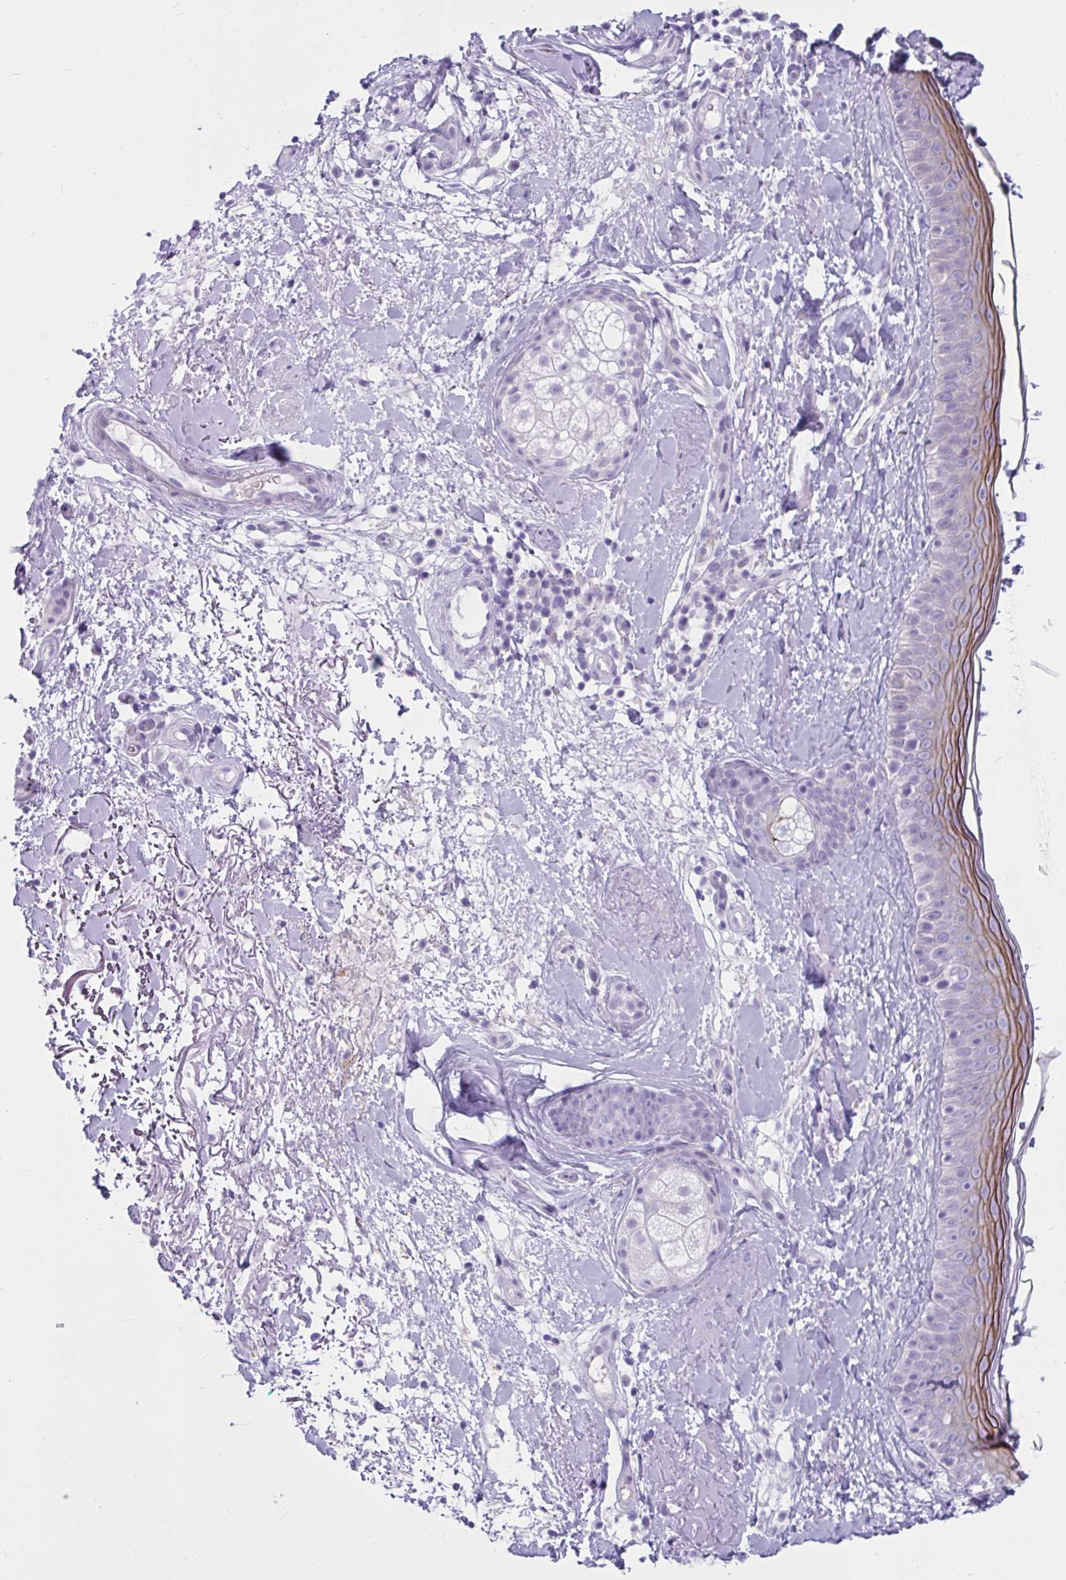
{"staining": {"intensity": "negative", "quantity": "none", "location": "none"}, "tissue": "skin", "cell_type": "Fibroblasts", "image_type": "normal", "snomed": [{"axis": "morphology", "description": "Normal tissue, NOS"}, {"axis": "topography", "description": "Skin"}], "caption": "Protein analysis of benign skin demonstrates no significant positivity in fibroblasts.", "gene": "CTSZ", "patient": {"sex": "male", "age": 73}}